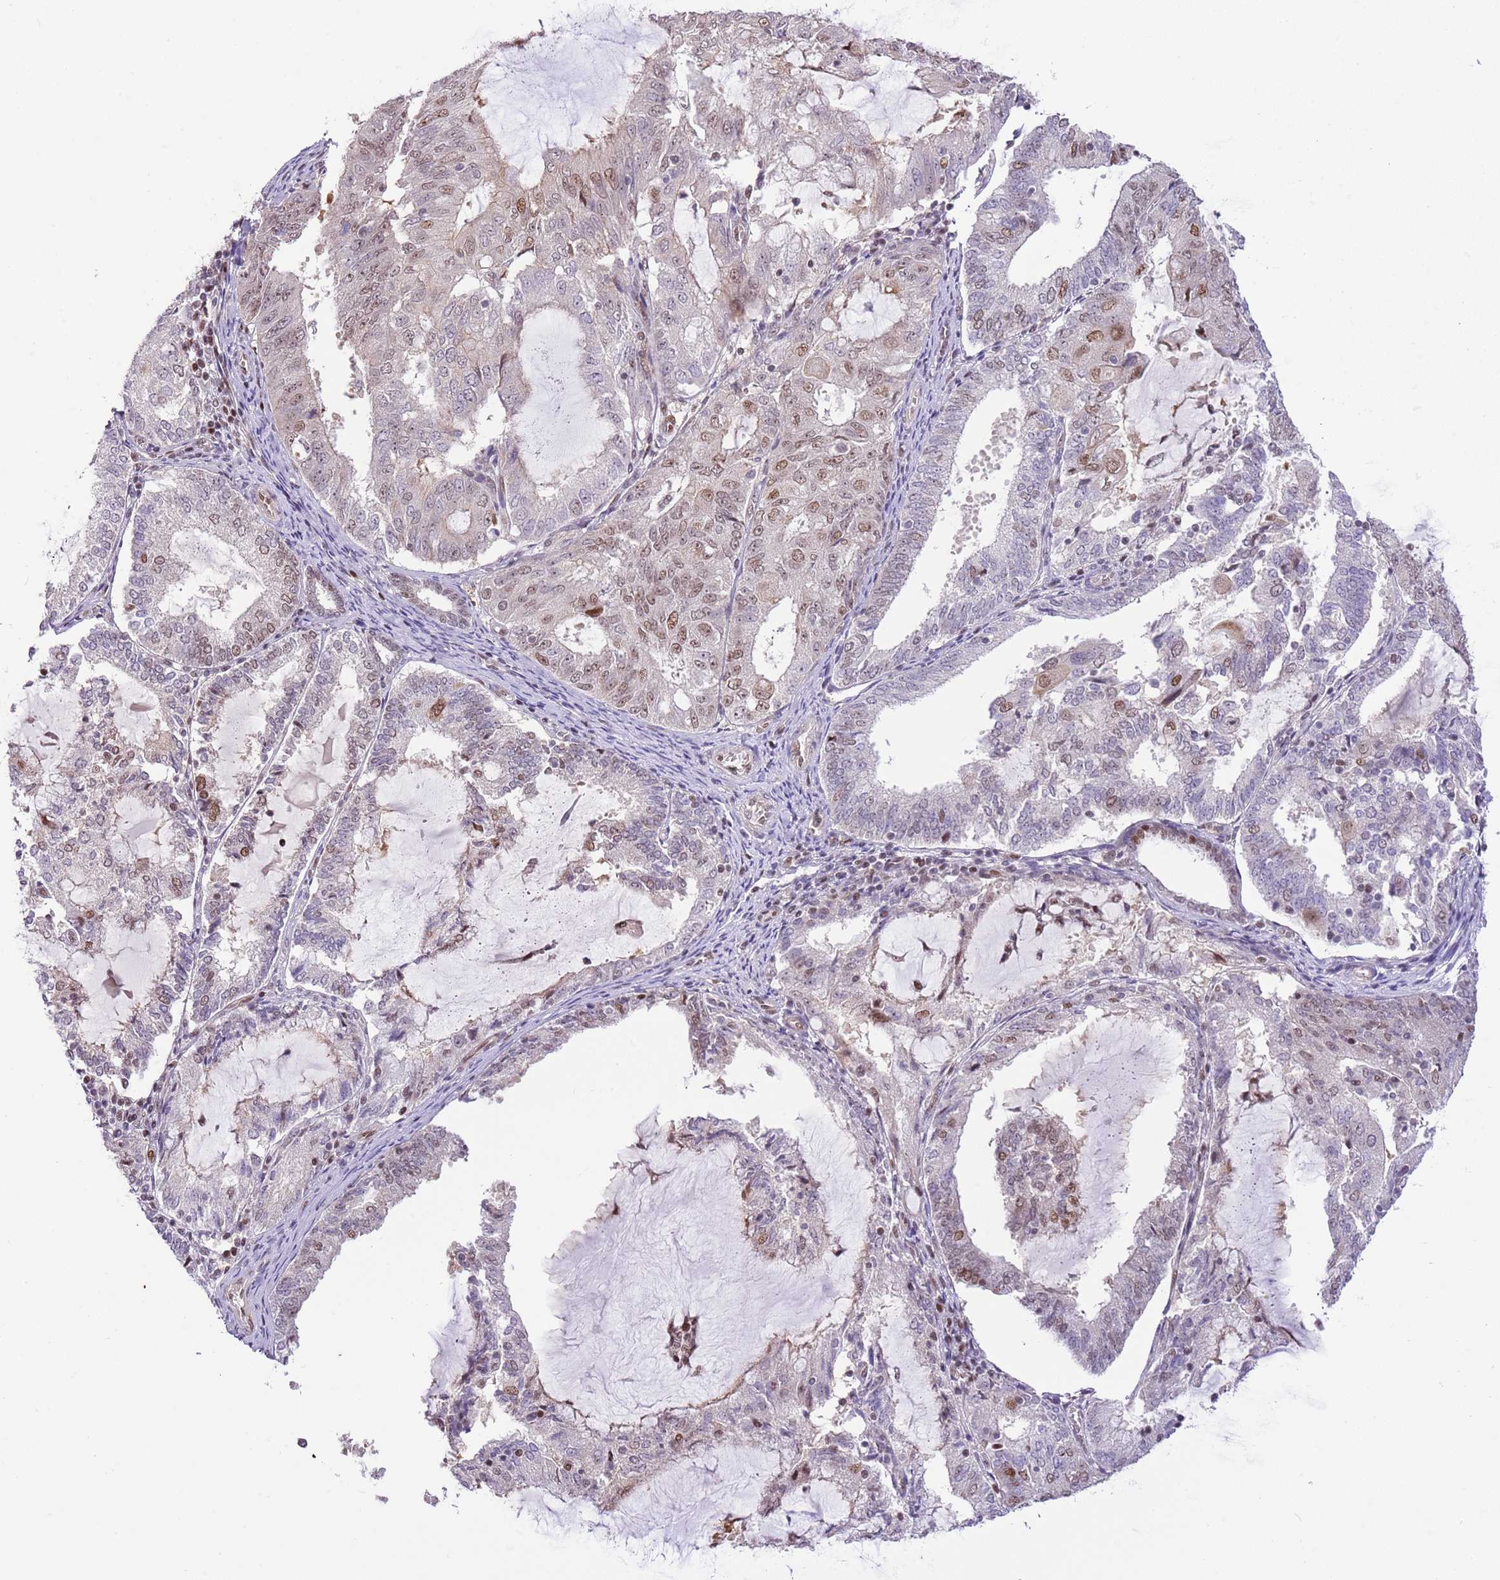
{"staining": {"intensity": "moderate", "quantity": "25%-75%", "location": "nuclear"}, "tissue": "endometrial cancer", "cell_type": "Tumor cells", "image_type": "cancer", "snomed": [{"axis": "morphology", "description": "Adenocarcinoma, NOS"}, {"axis": "topography", "description": "Endometrium"}], "caption": "A medium amount of moderate nuclear expression is identified in about 25%-75% of tumor cells in adenocarcinoma (endometrial) tissue.", "gene": "RFK", "patient": {"sex": "female", "age": 81}}